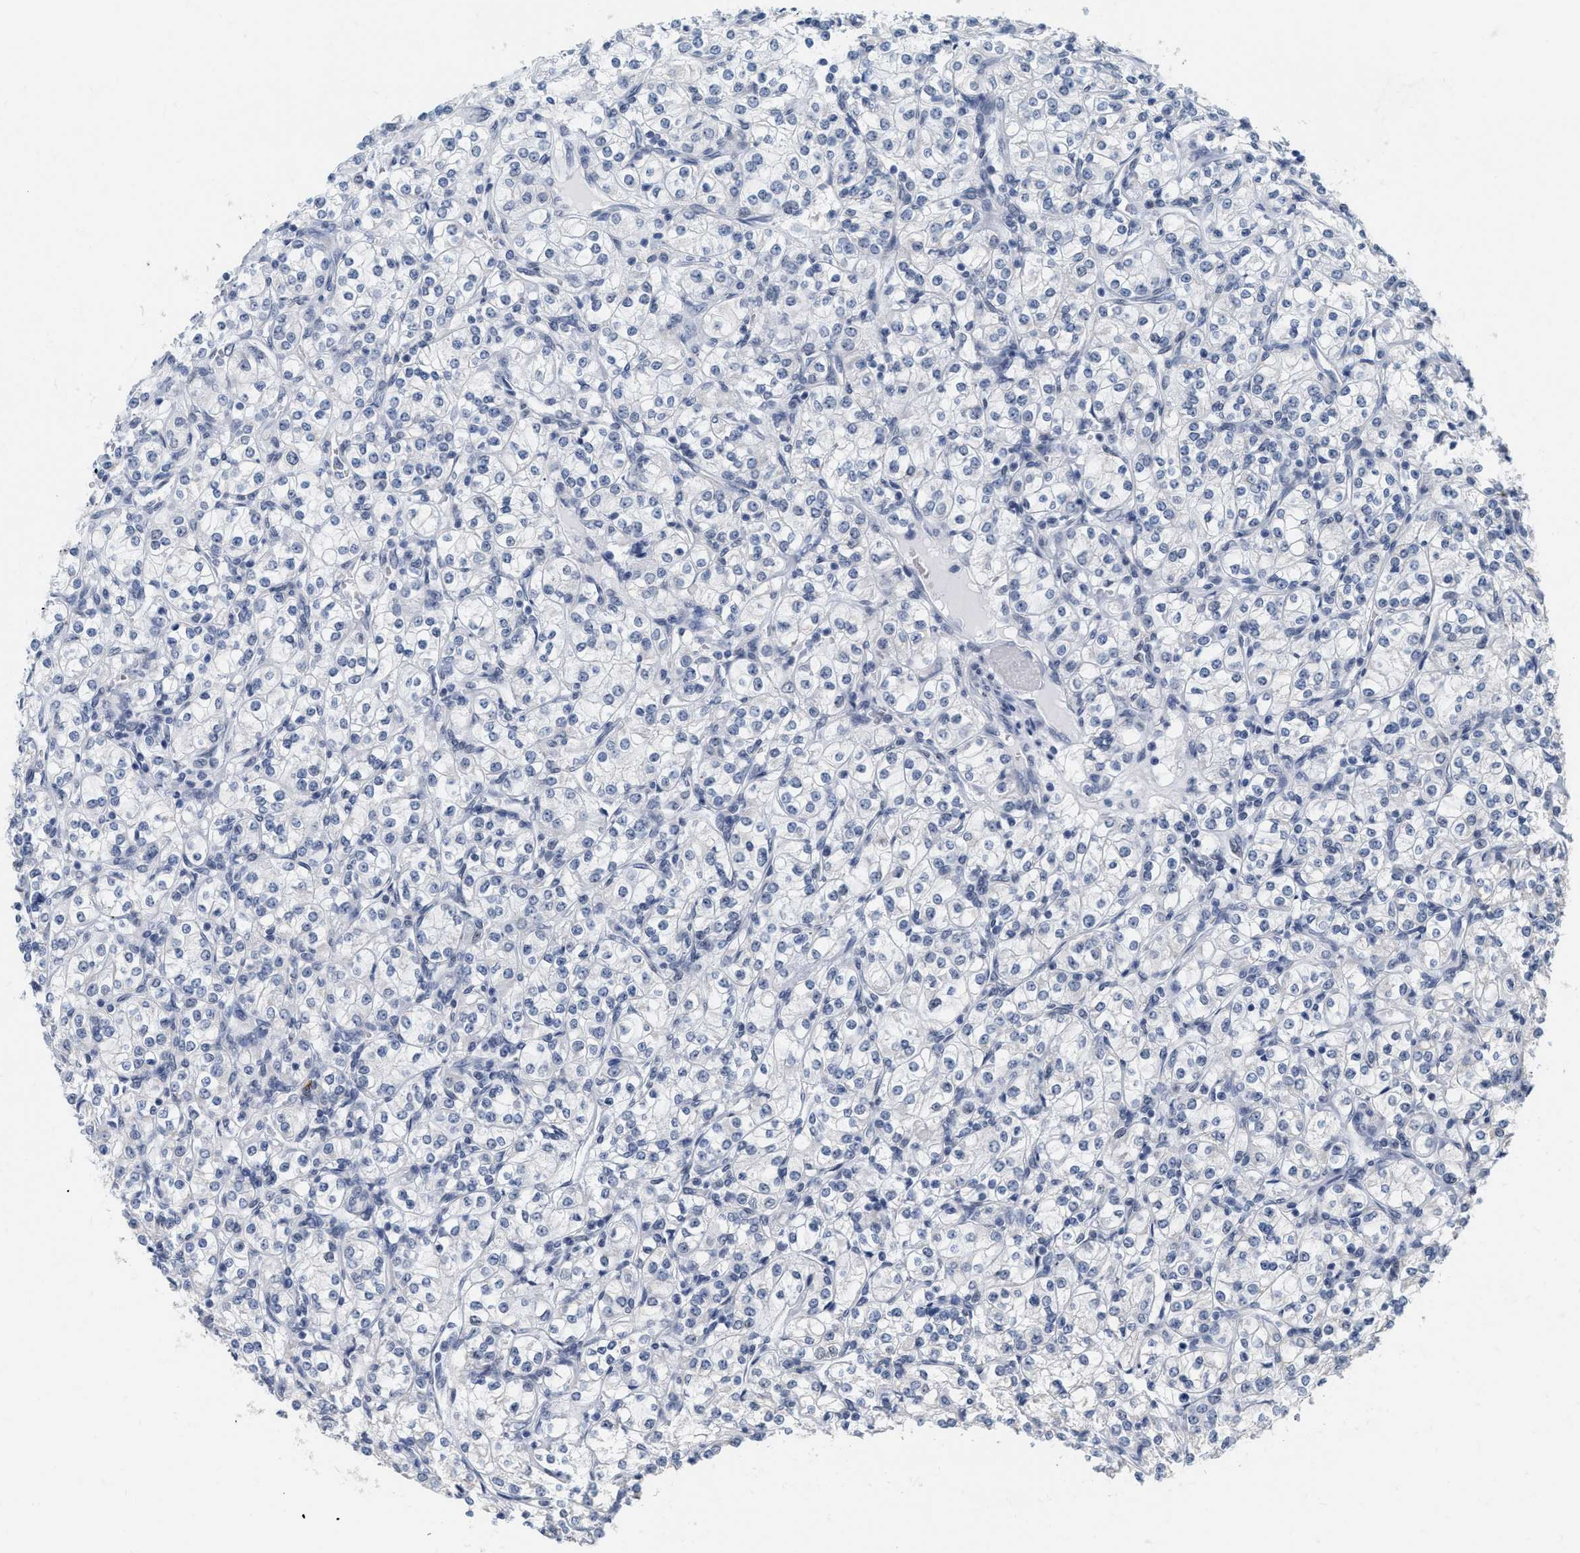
{"staining": {"intensity": "negative", "quantity": "none", "location": "none"}, "tissue": "renal cancer", "cell_type": "Tumor cells", "image_type": "cancer", "snomed": [{"axis": "morphology", "description": "Adenocarcinoma, NOS"}, {"axis": "topography", "description": "Kidney"}], "caption": "The photomicrograph shows no staining of tumor cells in renal adenocarcinoma.", "gene": "XIRP1", "patient": {"sex": "male", "age": 77}}